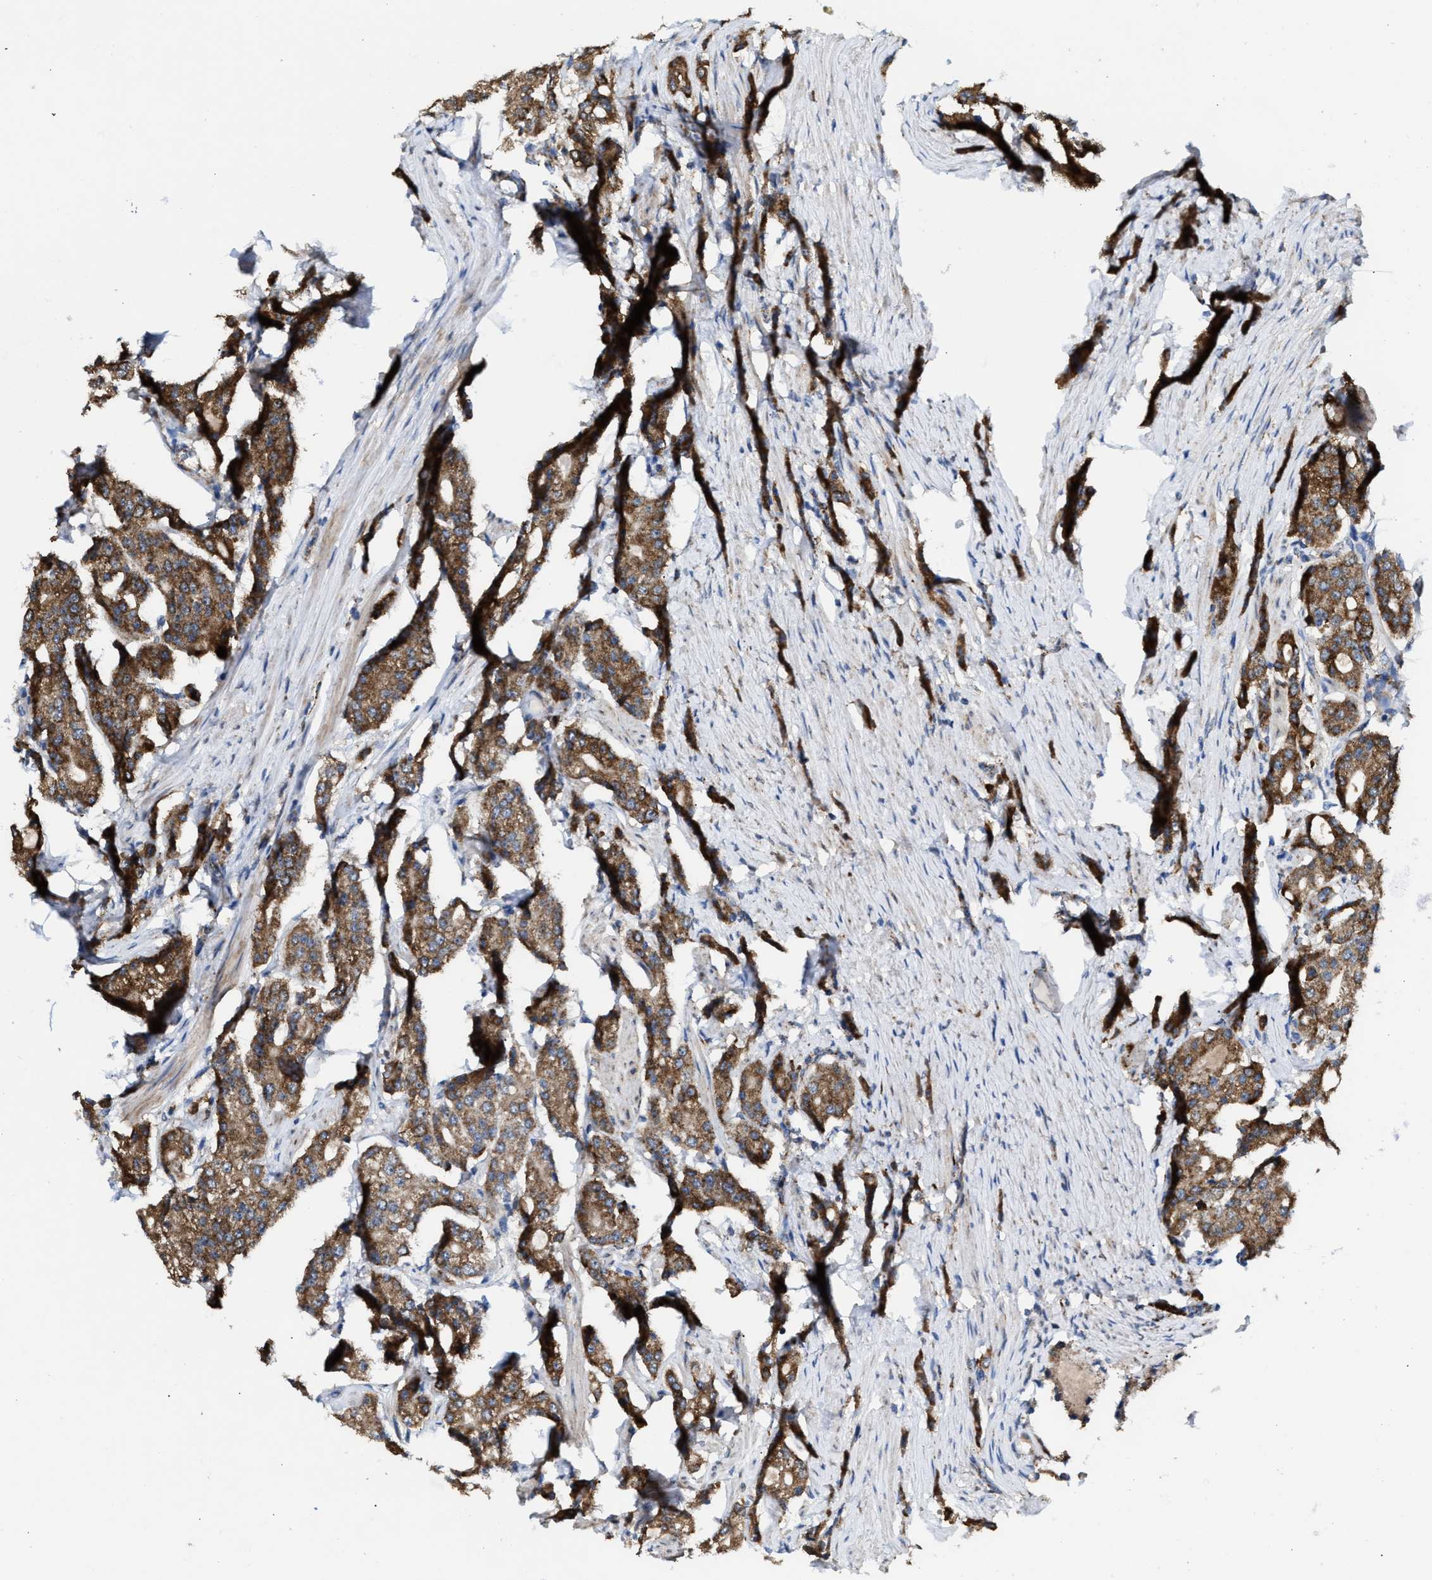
{"staining": {"intensity": "moderate", "quantity": ">75%", "location": "cytoplasmic/membranous"}, "tissue": "prostate cancer", "cell_type": "Tumor cells", "image_type": "cancer", "snomed": [{"axis": "morphology", "description": "Adenocarcinoma, High grade"}, {"axis": "topography", "description": "Prostate"}], "caption": "A high-resolution image shows immunohistochemistry staining of high-grade adenocarcinoma (prostate), which demonstrates moderate cytoplasmic/membranous expression in about >75% of tumor cells.", "gene": "MECR", "patient": {"sex": "male", "age": 71}}